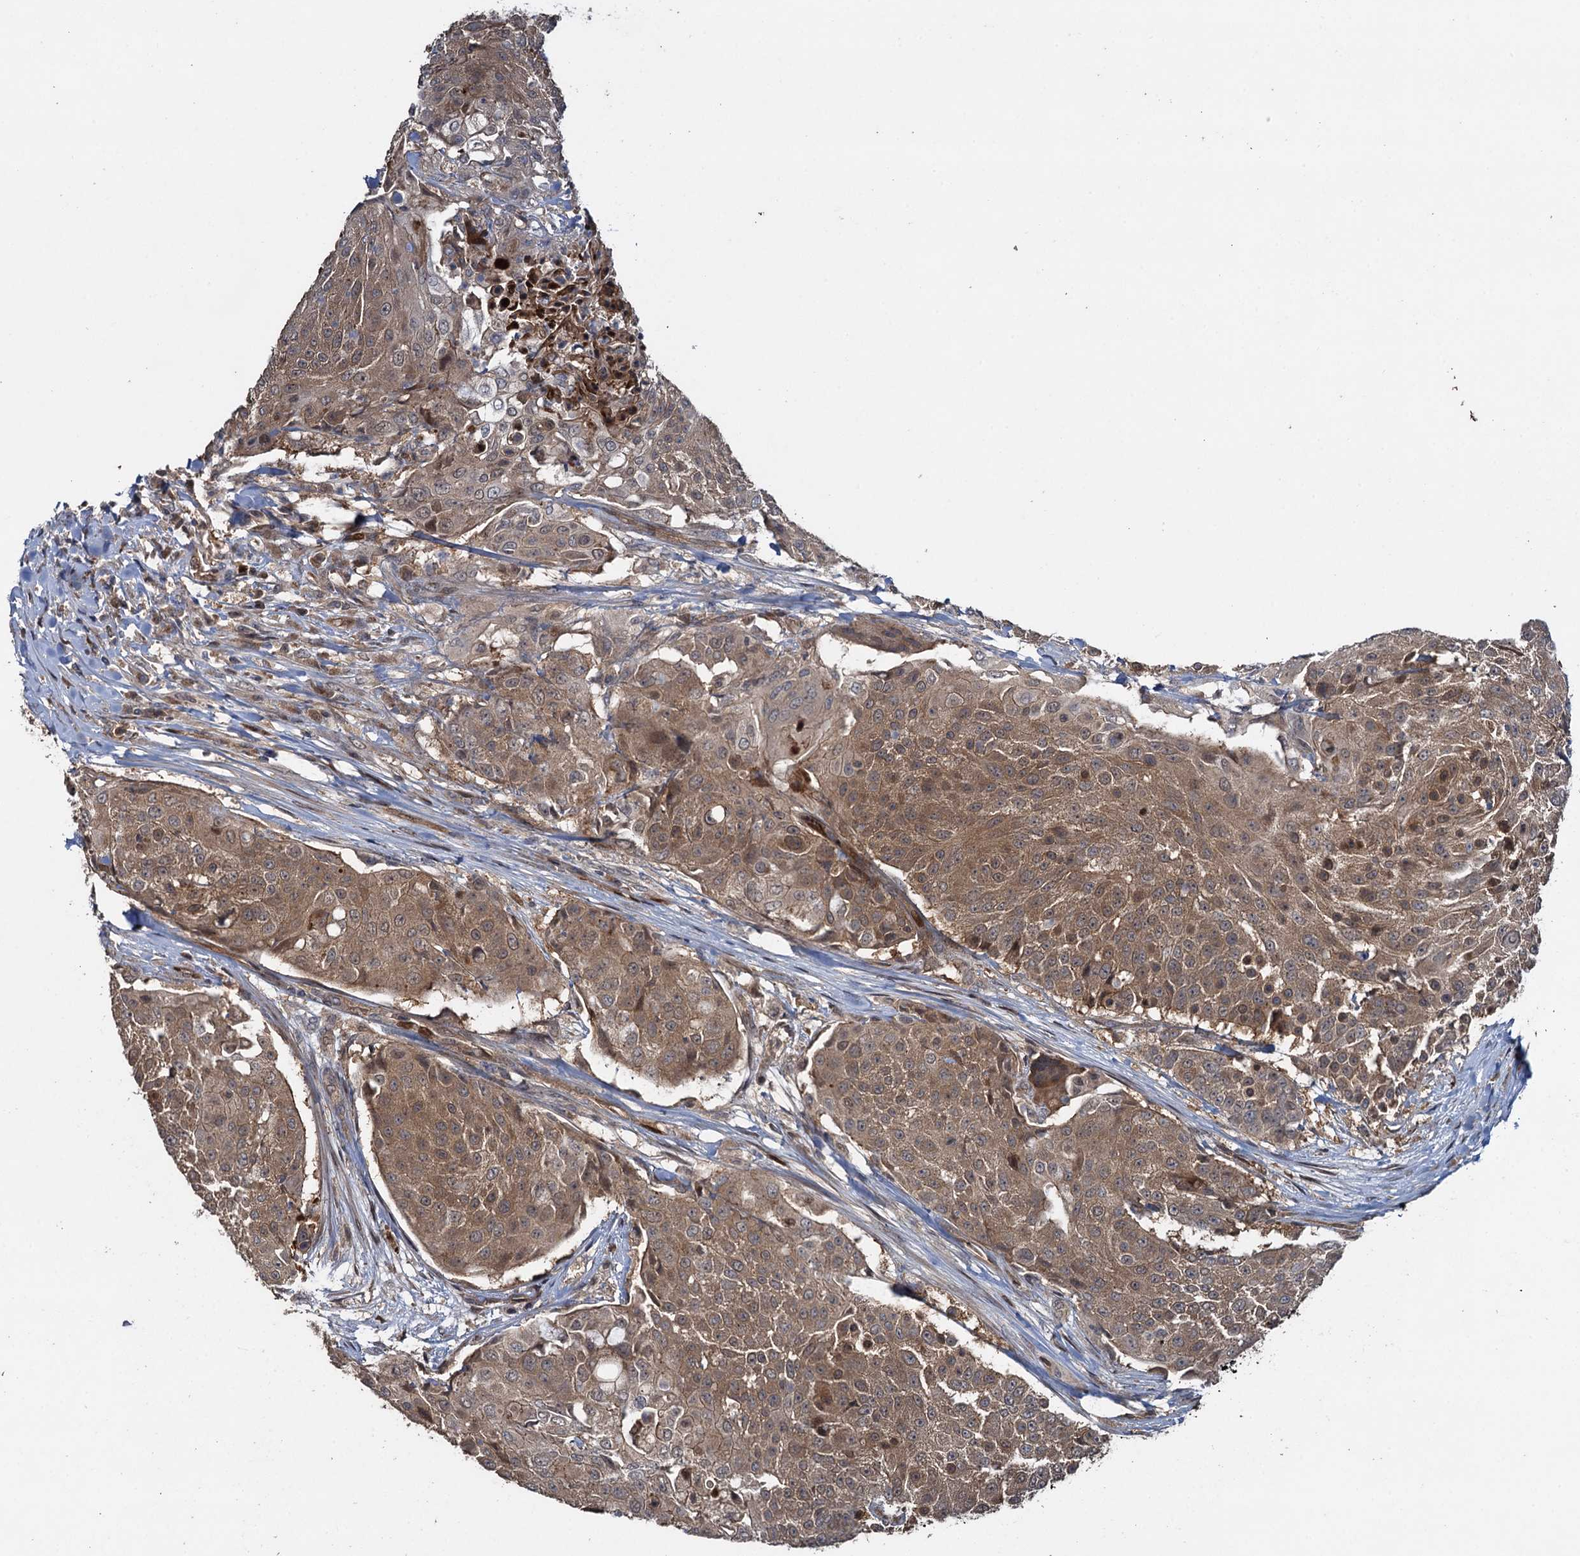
{"staining": {"intensity": "moderate", "quantity": ">75%", "location": "cytoplasmic/membranous"}, "tissue": "urothelial cancer", "cell_type": "Tumor cells", "image_type": "cancer", "snomed": [{"axis": "morphology", "description": "Urothelial carcinoma, High grade"}, {"axis": "topography", "description": "Urinary bladder"}], "caption": "Protein staining of urothelial carcinoma (high-grade) tissue reveals moderate cytoplasmic/membranous staining in about >75% of tumor cells. The staining was performed using DAB, with brown indicating positive protein expression. Nuclei are stained blue with hematoxylin.", "gene": "RHOBTB1", "patient": {"sex": "female", "age": 63}}